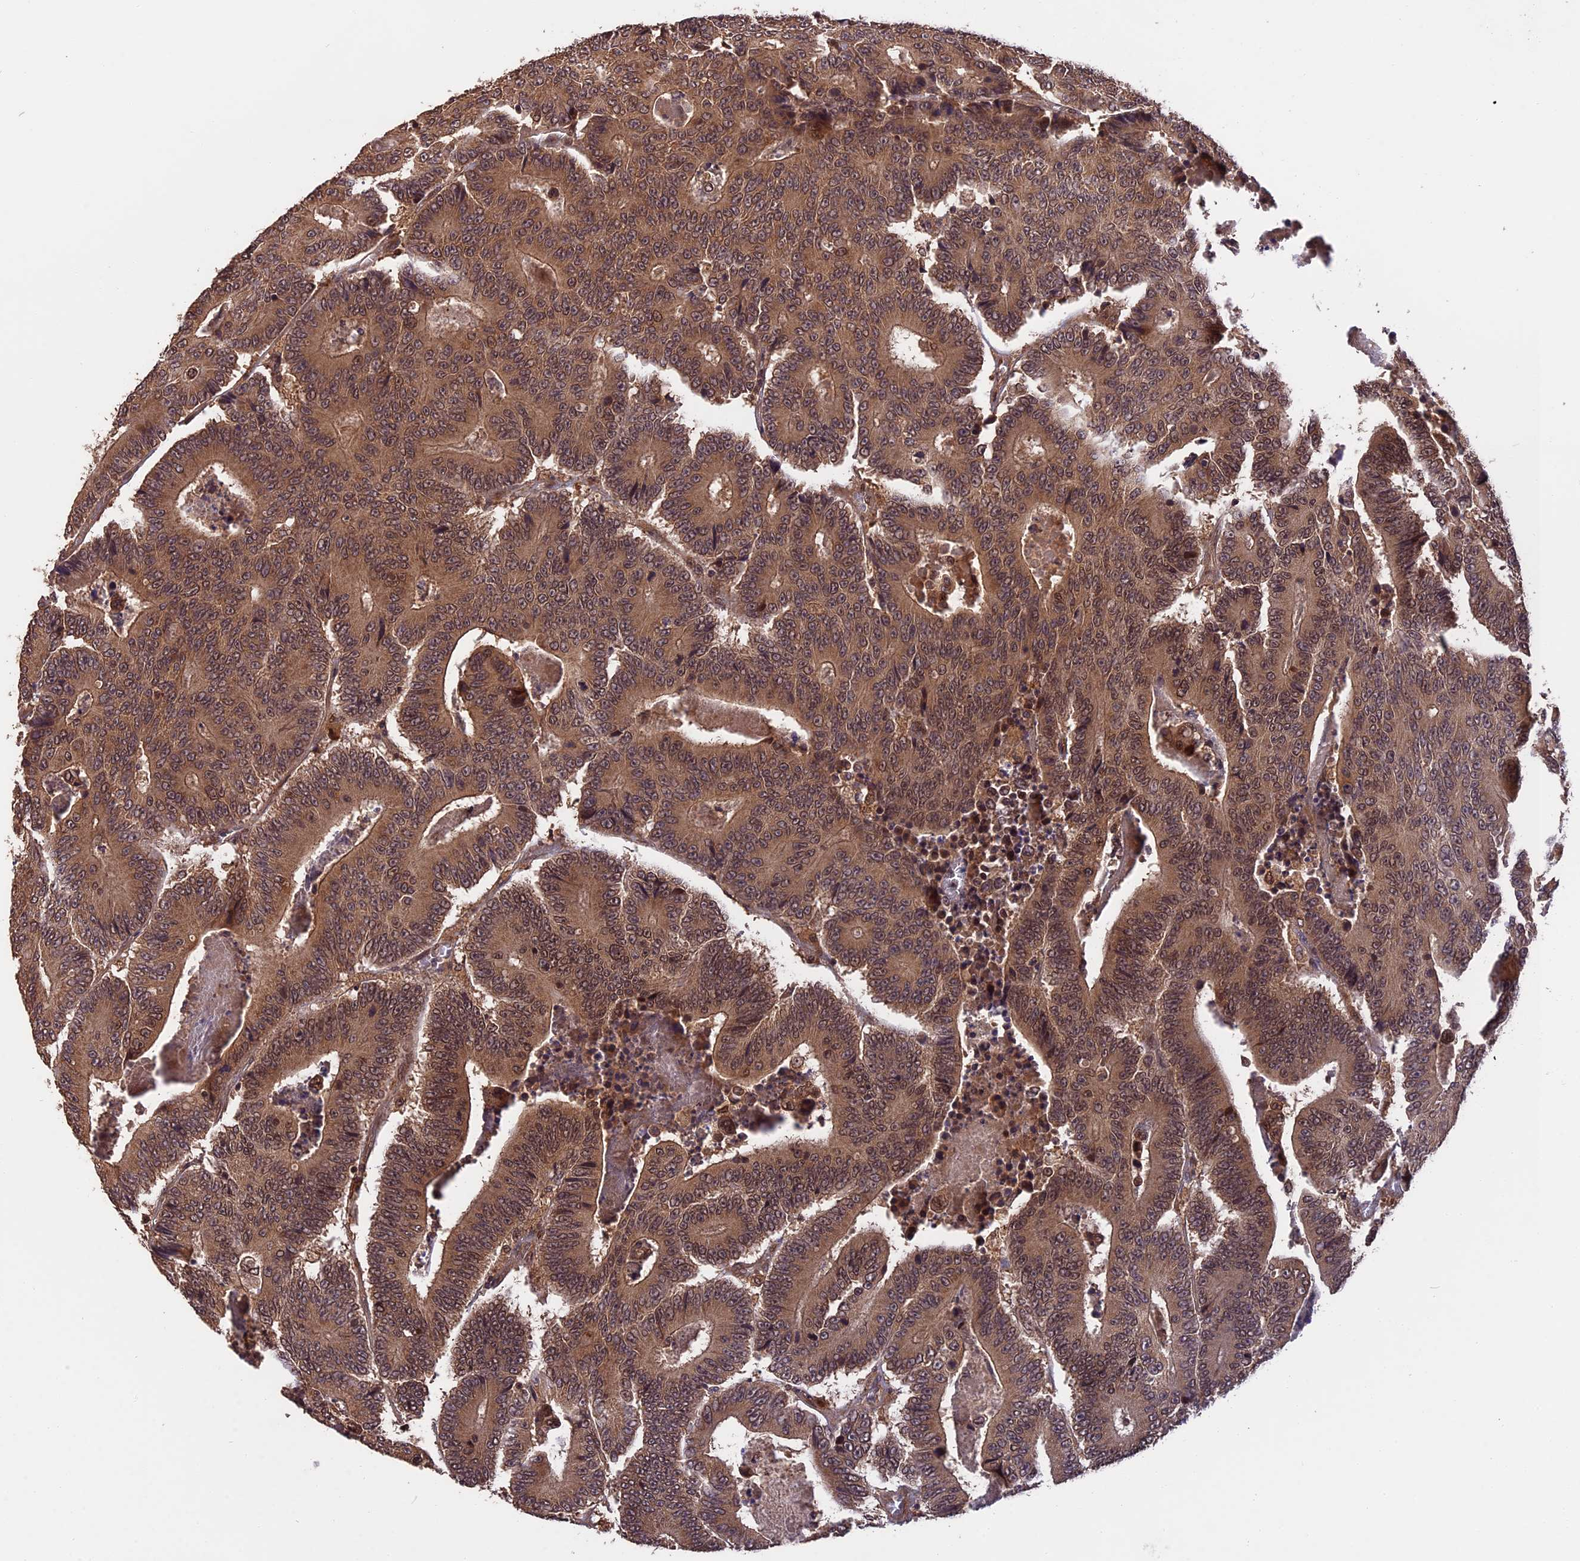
{"staining": {"intensity": "moderate", "quantity": ">75%", "location": "cytoplasmic/membranous,nuclear"}, "tissue": "colorectal cancer", "cell_type": "Tumor cells", "image_type": "cancer", "snomed": [{"axis": "morphology", "description": "Adenocarcinoma, NOS"}, {"axis": "topography", "description": "Colon"}], "caption": "Colorectal cancer (adenocarcinoma) stained with DAB immunohistochemistry demonstrates medium levels of moderate cytoplasmic/membranous and nuclear staining in approximately >75% of tumor cells.", "gene": "ESCO1", "patient": {"sex": "male", "age": 83}}